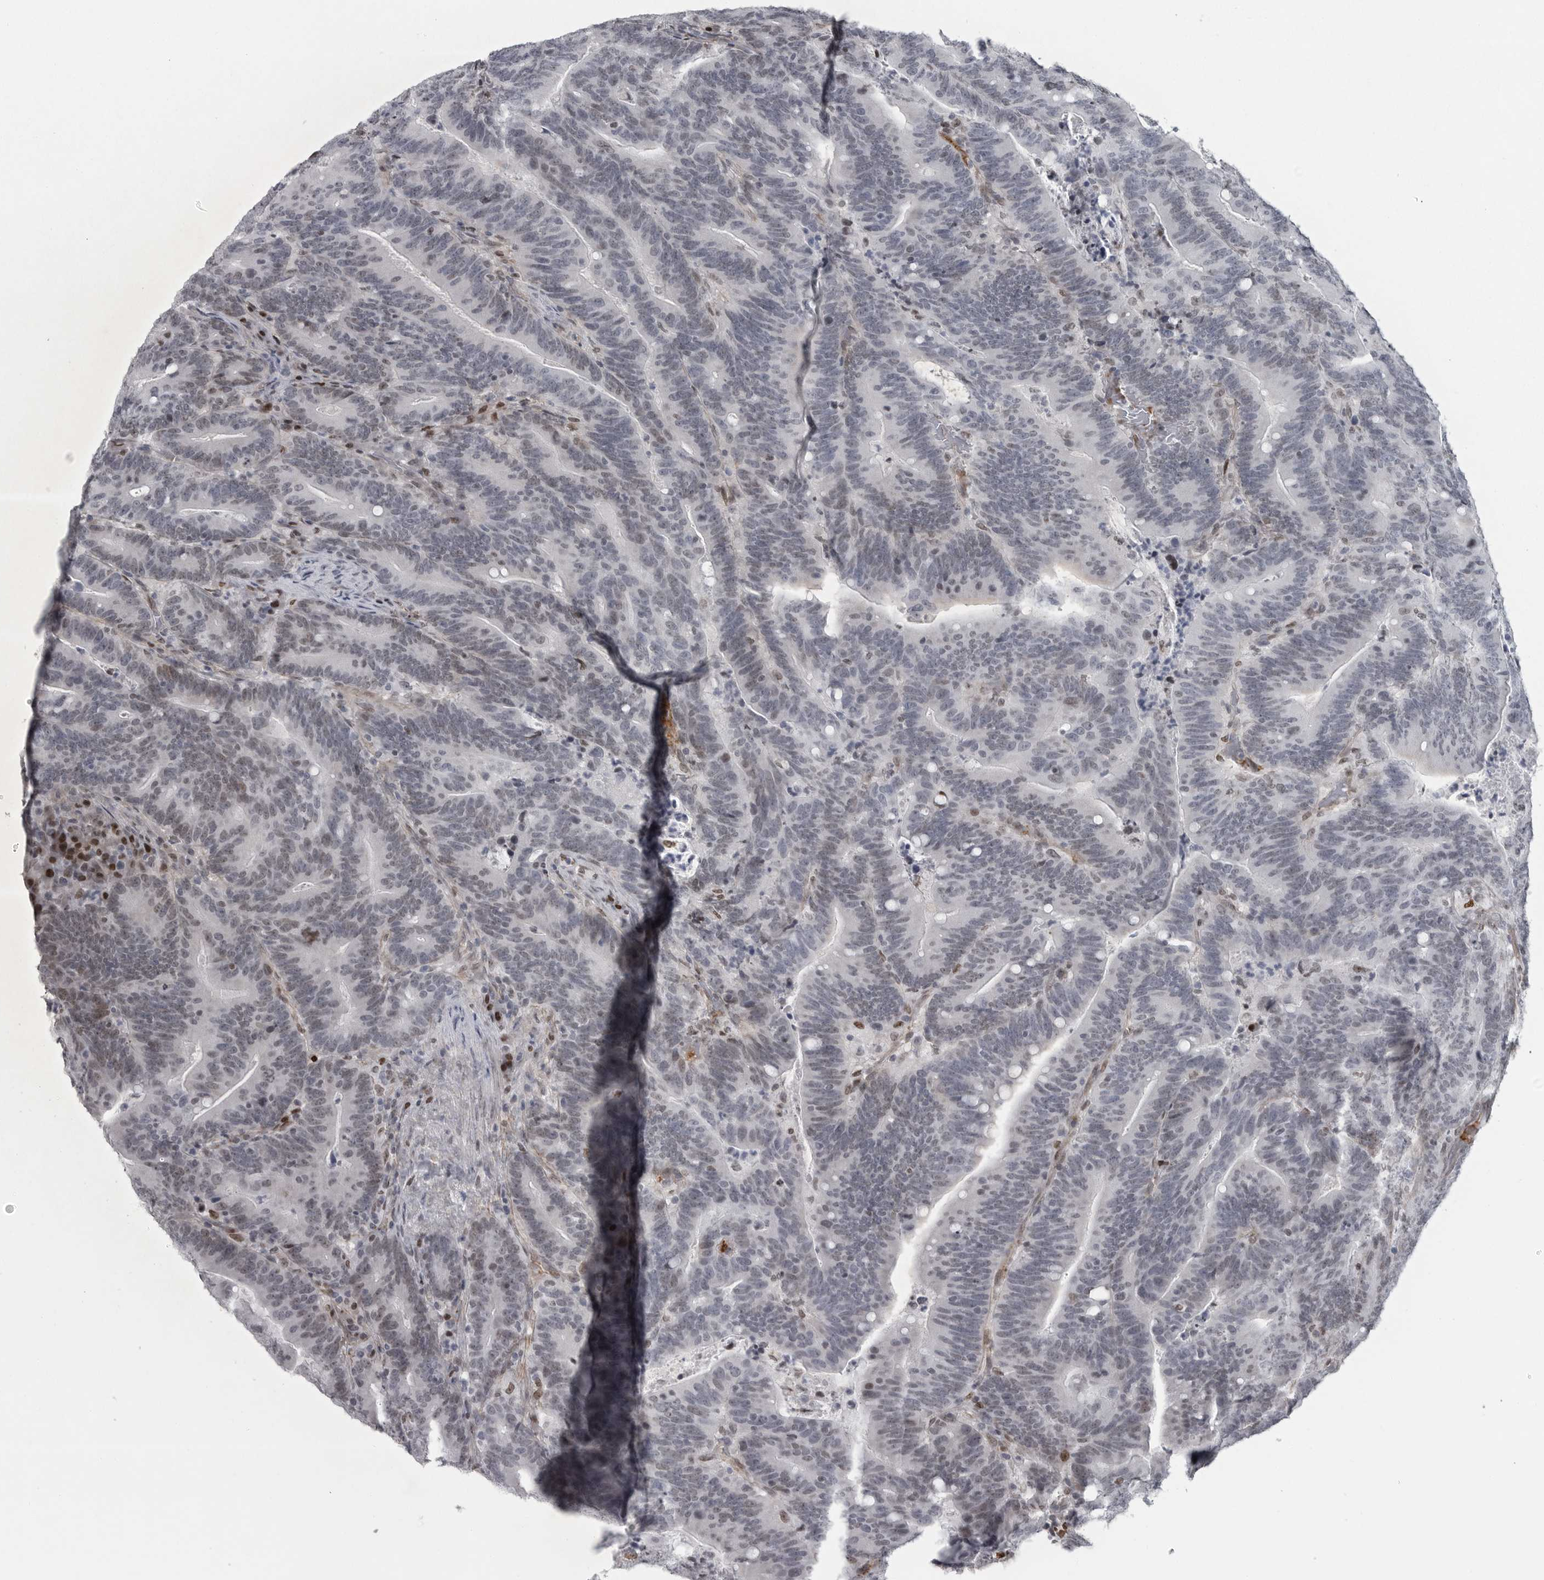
{"staining": {"intensity": "negative", "quantity": "none", "location": "none"}, "tissue": "colorectal cancer", "cell_type": "Tumor cells", "image_type": "cancer", "snomed": [{"axis": "morphology", "description": "Adenocarcinoma, NOS"}, {"axis": "topography", "description": "Colon"}], "caption": "The photomicrograph displays no significant positivity in tumor cells of colorectal cancer.", "gene": "HMGN3", "patient": {"sex": "female", "age": 66}}